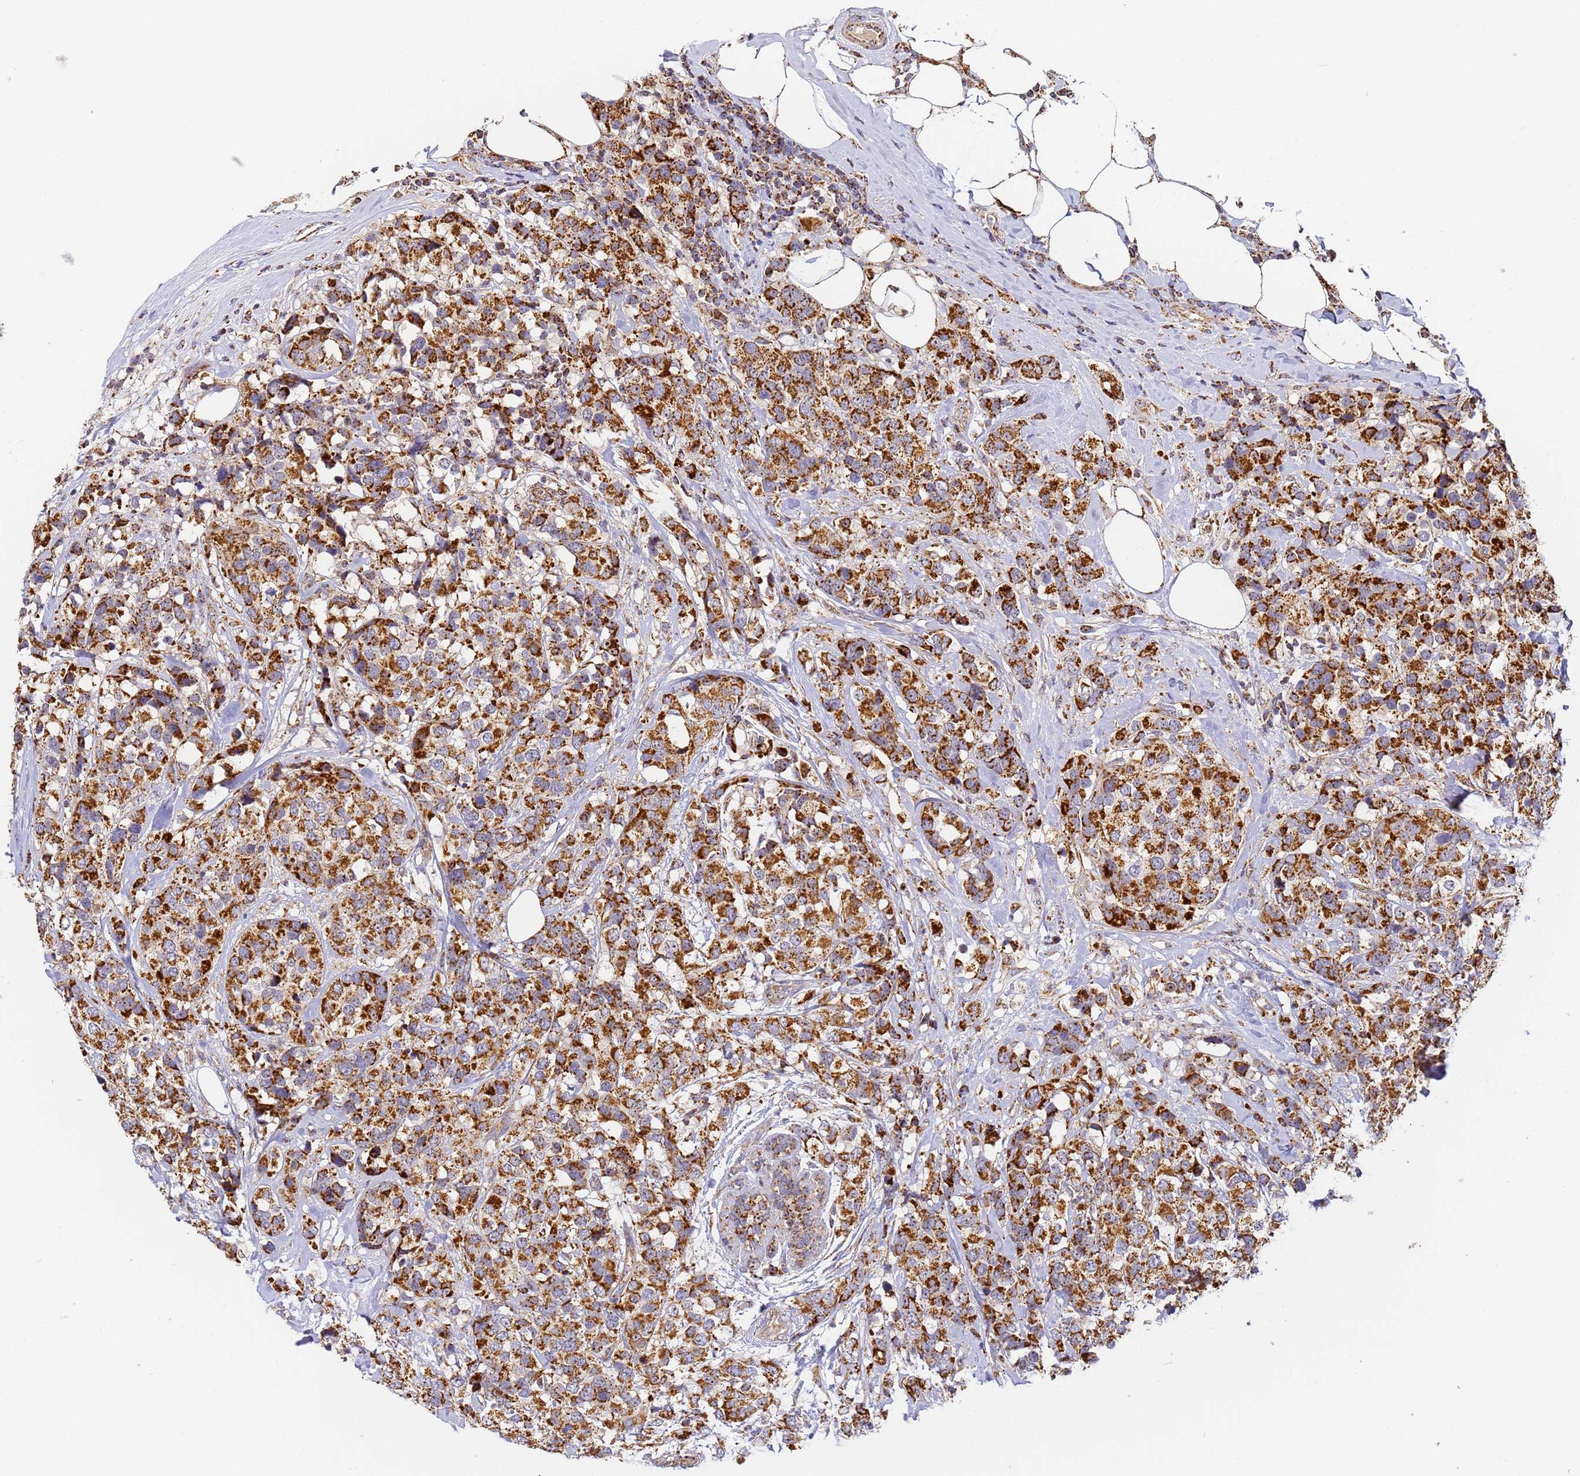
{"staining": {"intensity": "strong", "quantity": ">75%", "location": "cytoplasmic/membranous"}, "tissue": "breast cancer", "cell_type": "Tumor cells", "image_type": "cancer", "snomed": [{"axis": "morphology", "description": "Lobular carcinoma"}, {"axis": "topography", "description": "Breast"}], "caption": "Brown immunohistochemical staining in human lobular carcinoma (breast) reveals strong cytoplasmic/membranous positivity in about >75% of tumor cells.", "gene": "FRG2C", "patient": {"sex": "female", "age": 59}}